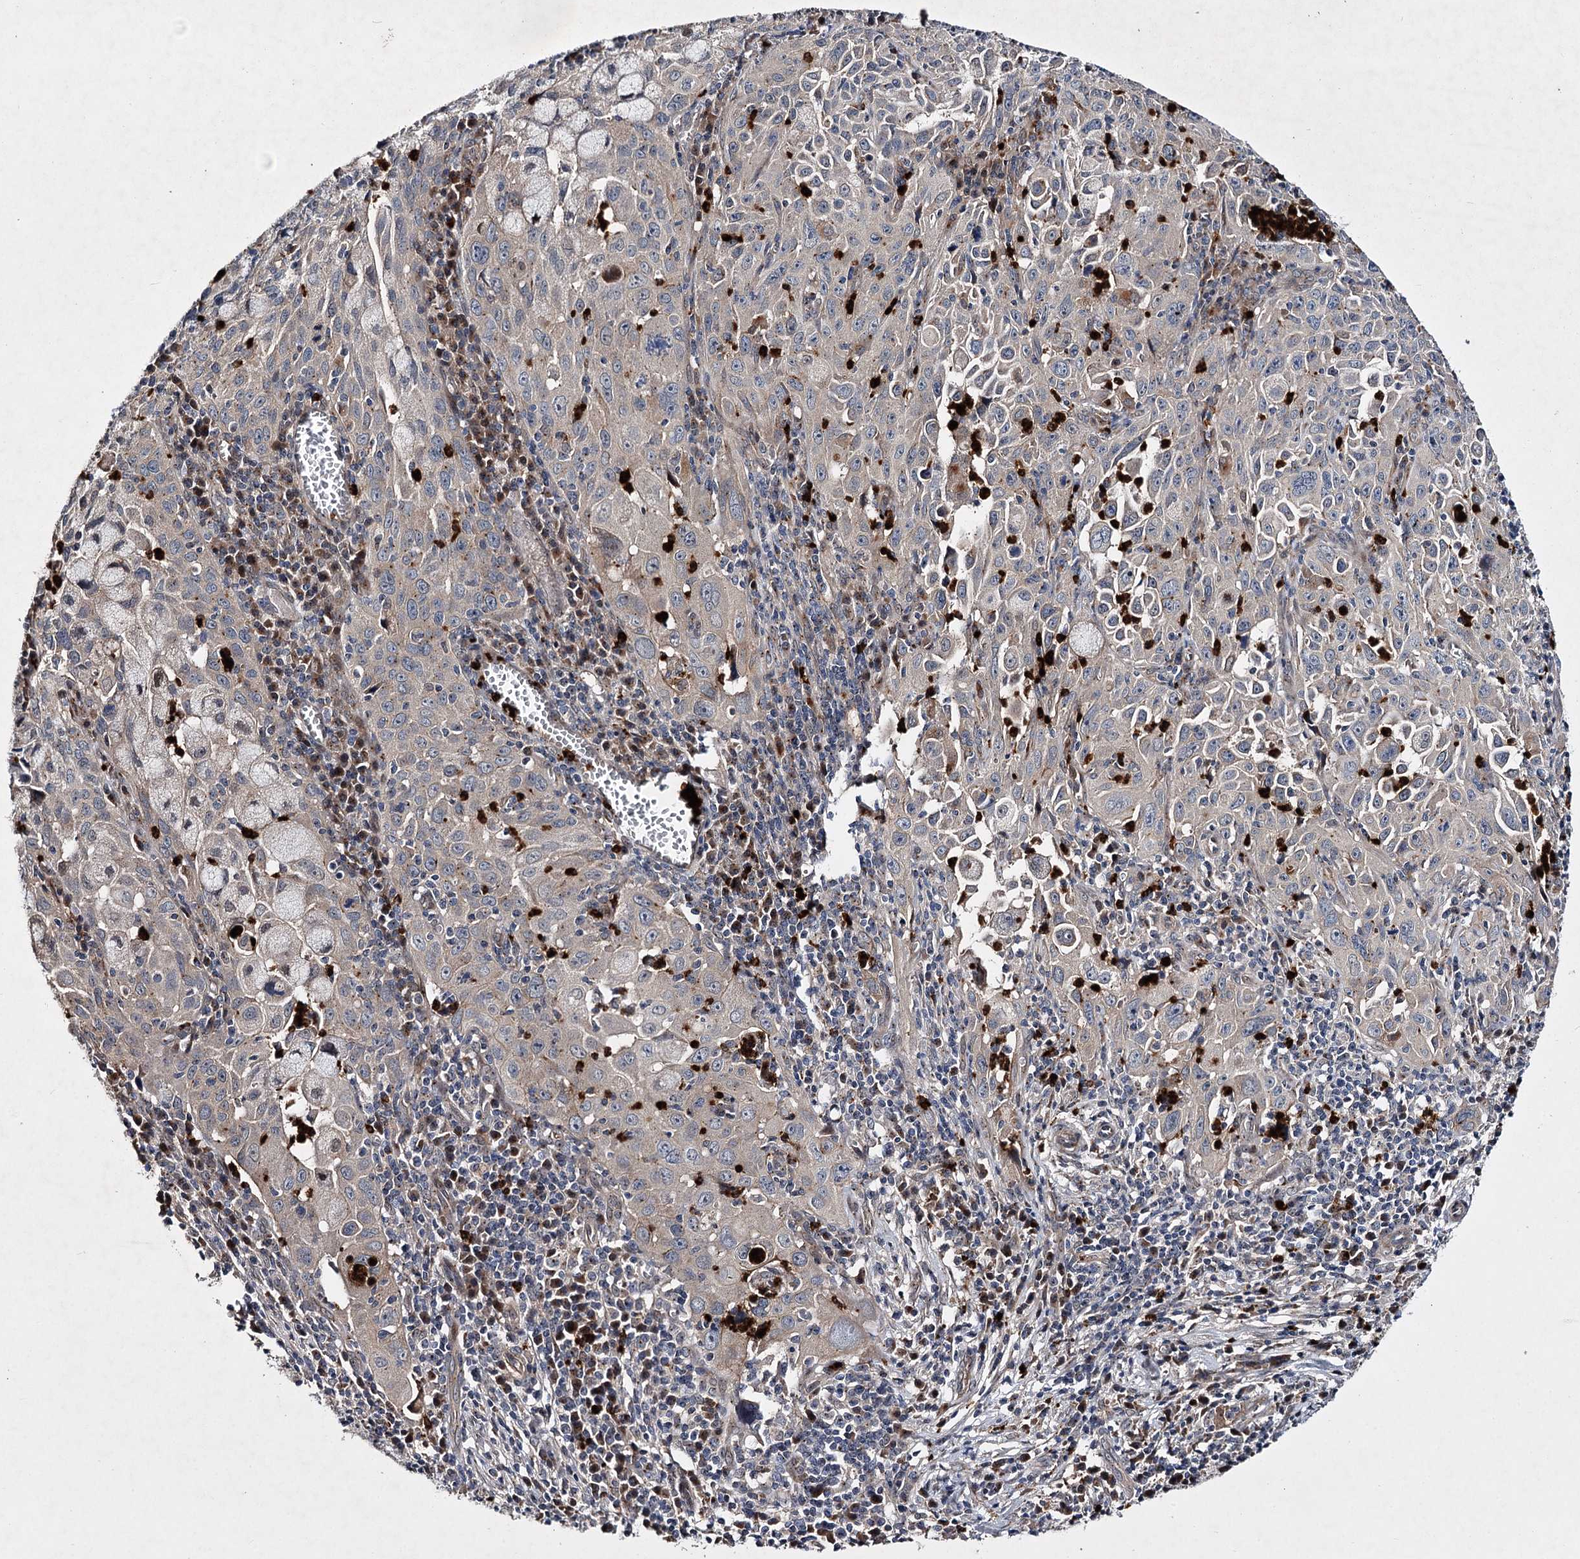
{"staining": {"intensity": "negative", "quantity": "none", "location": "none"}, "tissue": "cervical cancer", "cell_type": "Tumor cells", "image_type": "cancer", "snomed": [{"axis": "morphology", "description": "Squamous cell carcinoma, NOS"}, {"axis": "topography", "description": "Cervix"}], "caption": "Cervical cancer was stained to show a protein in brown. There is no significant staining in tumor cells.", "gene": "MINDY3", "patient": {"sex": "female", "age": 42}}